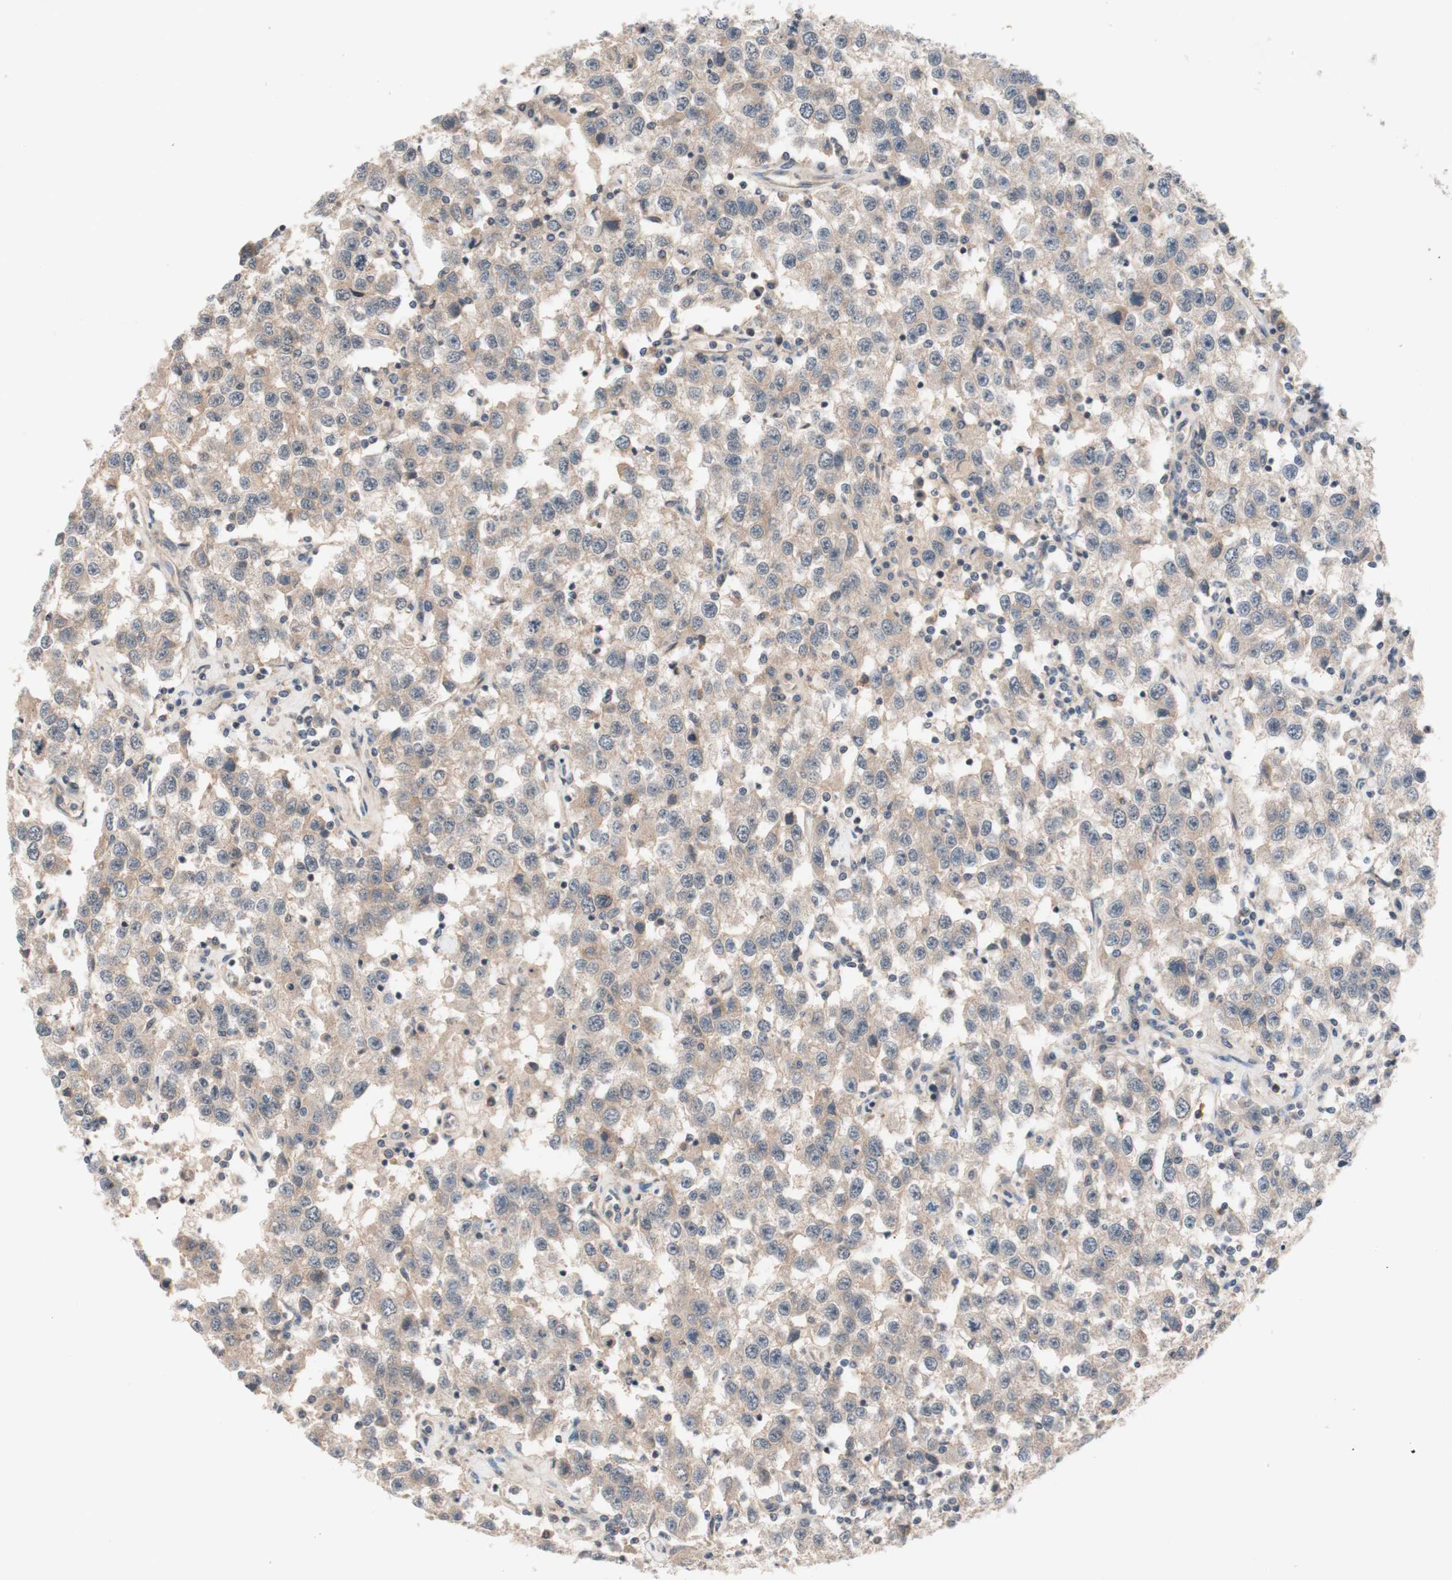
{"staining": {"intensity": "weak", "quantity": ">75%", "location": "cytoplasmic/membranous"}, "tissue": "testis cancer", "cell_type": "Tumor cells", "image_type": "cancer", "snomed": [{"axis": "morphology", "description": "Seminoma, NOS"}, {"axis": "topography", "description": "Testis"}], "caption": "The immunohistochemical stain shows weak cytoplasmic/membranous expression in tumor cells of testis seminoma tissue.", "gene": "CD55", "patient": {"sex": "male", "age": 41}}